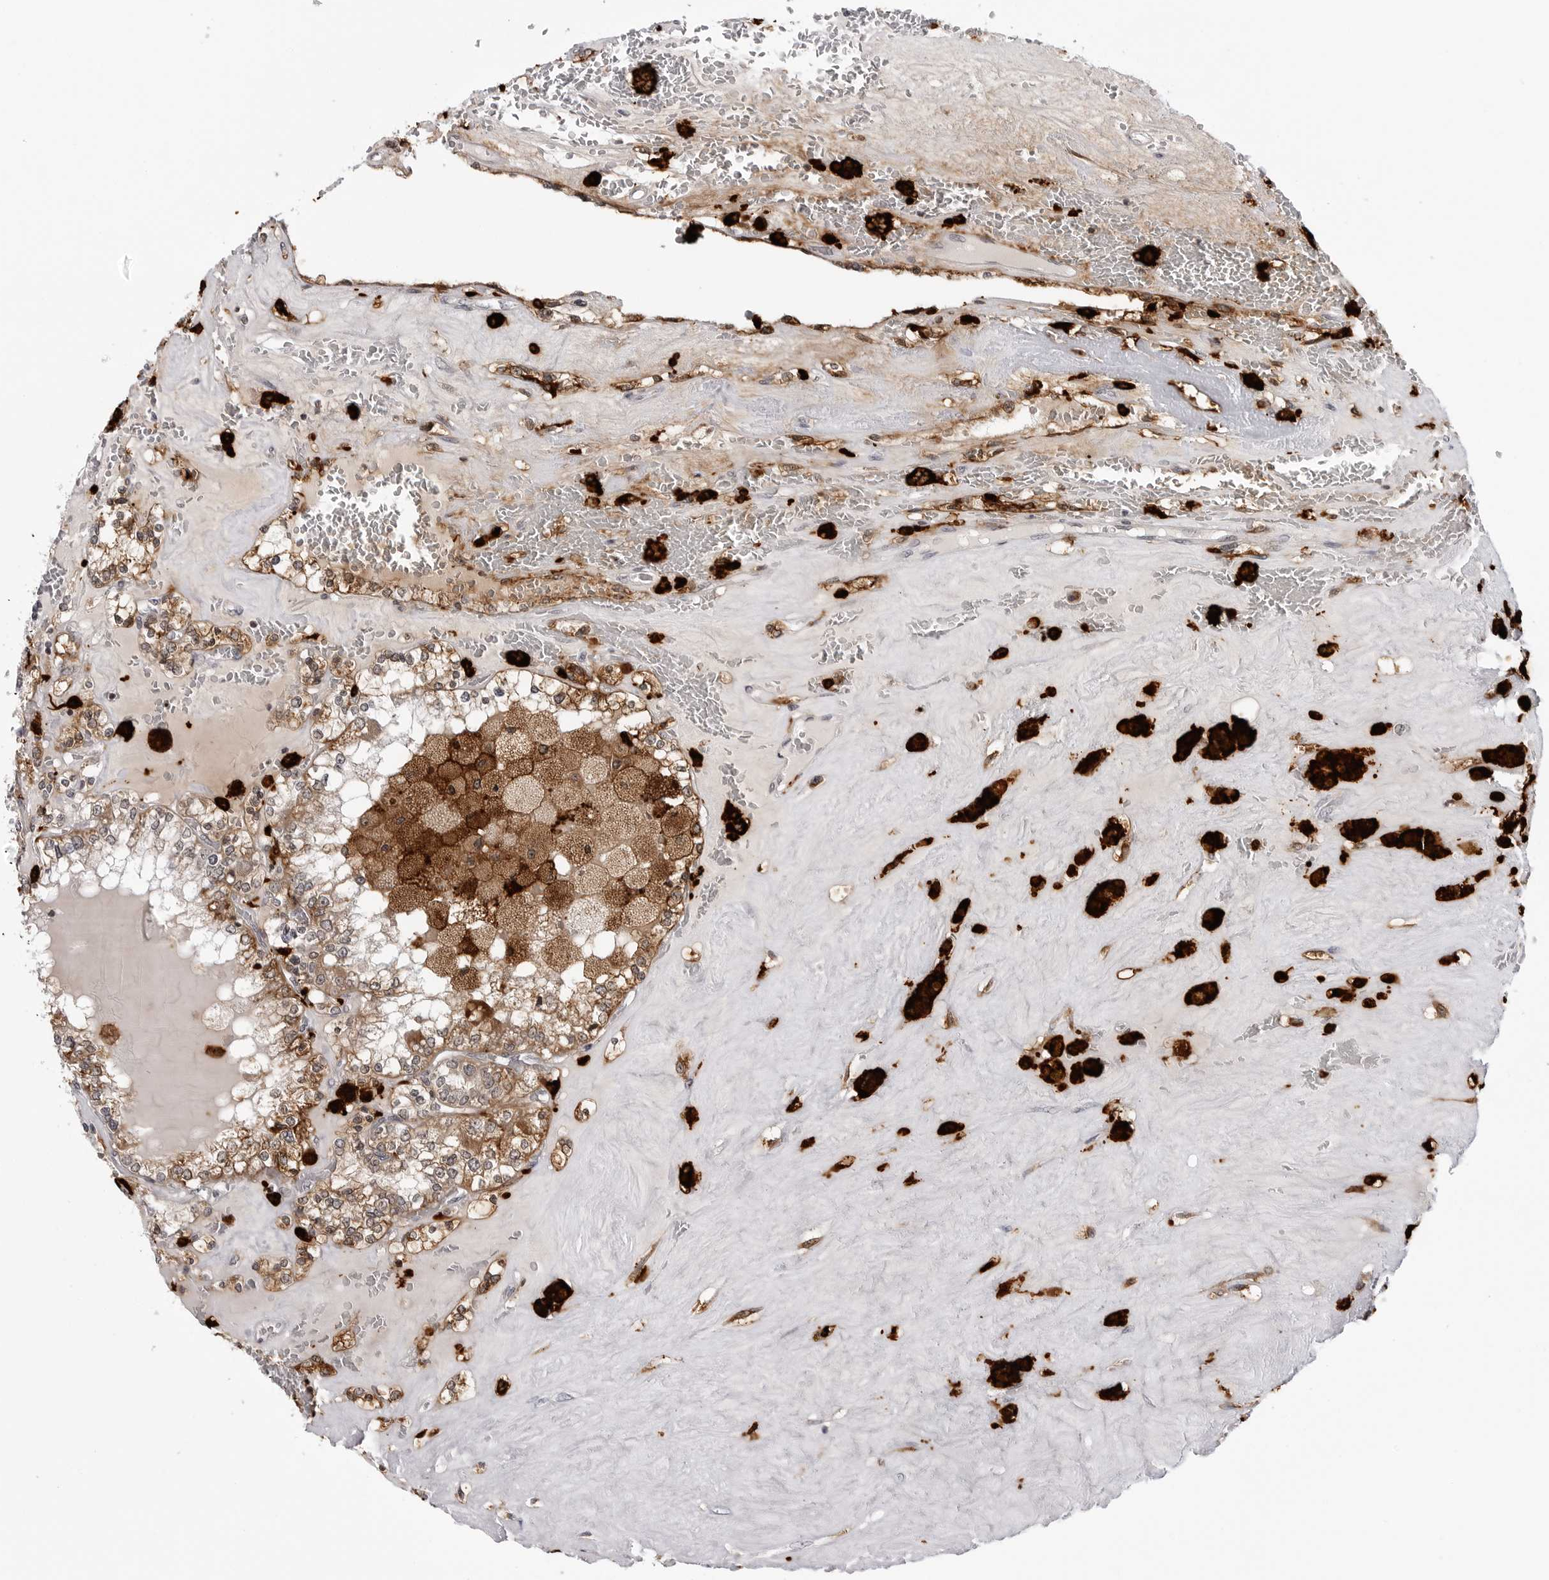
{"staining": {"intensity": "moderate", "quantity": ">75%", "location": "cytoplasmic/membranous"}, "tissue": "renal cancer", "cell_type": "Tumor cells", "image_type": "cancer", "snomed": [{"axis": "morphology", "description": "Adenocarcinoma, NOS"}, {"axis": "topography", "description": "Kidney"}], "caption": "The image shows staining of renal cancer (adenocarcinoma), revealing moderate cytoplasmic/membranous protein staining (brown color) within tumor cells.", "gene": "CDK20", "patient": {"sex": "female", "age": 56}}